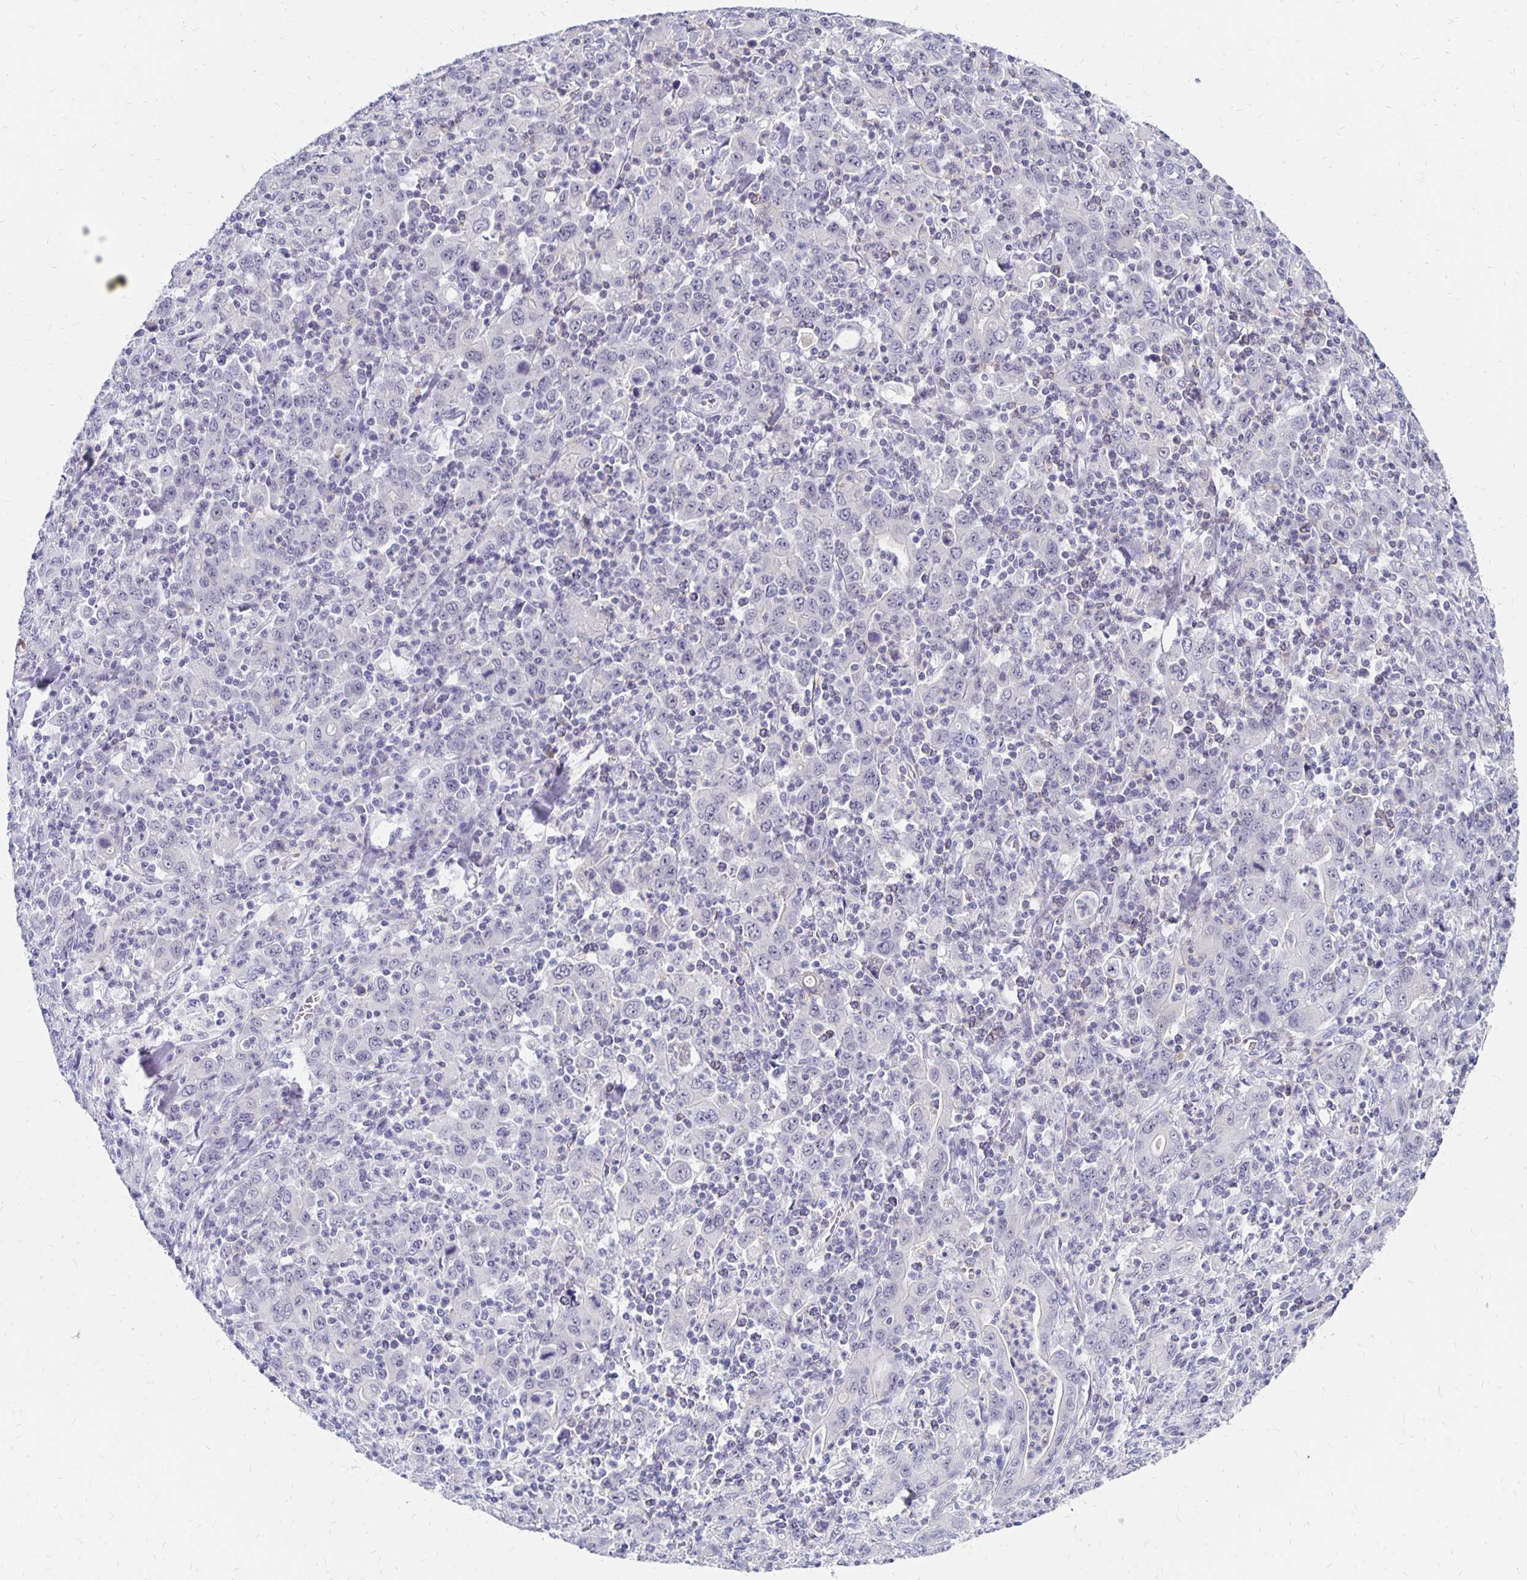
{"staining": {"intensity": "negative", "quantity": "none", "location": "none"}, "tissue": "stomach cancer", "cell_type": "Tumor cells", "image_type": "cancer", "snomed": [{"axis": "morphology", "description": "Adenocarcinoma, NOS"}, {"axis": "topography", "description": "Stomach, upper"}], "caption": "There is no significant positivity in tumor cells of stomach adenocarcinoma. Nuclei are stained in blue.", "gene": "SYT2", "patient": {"sex": "male", "age": 69}}